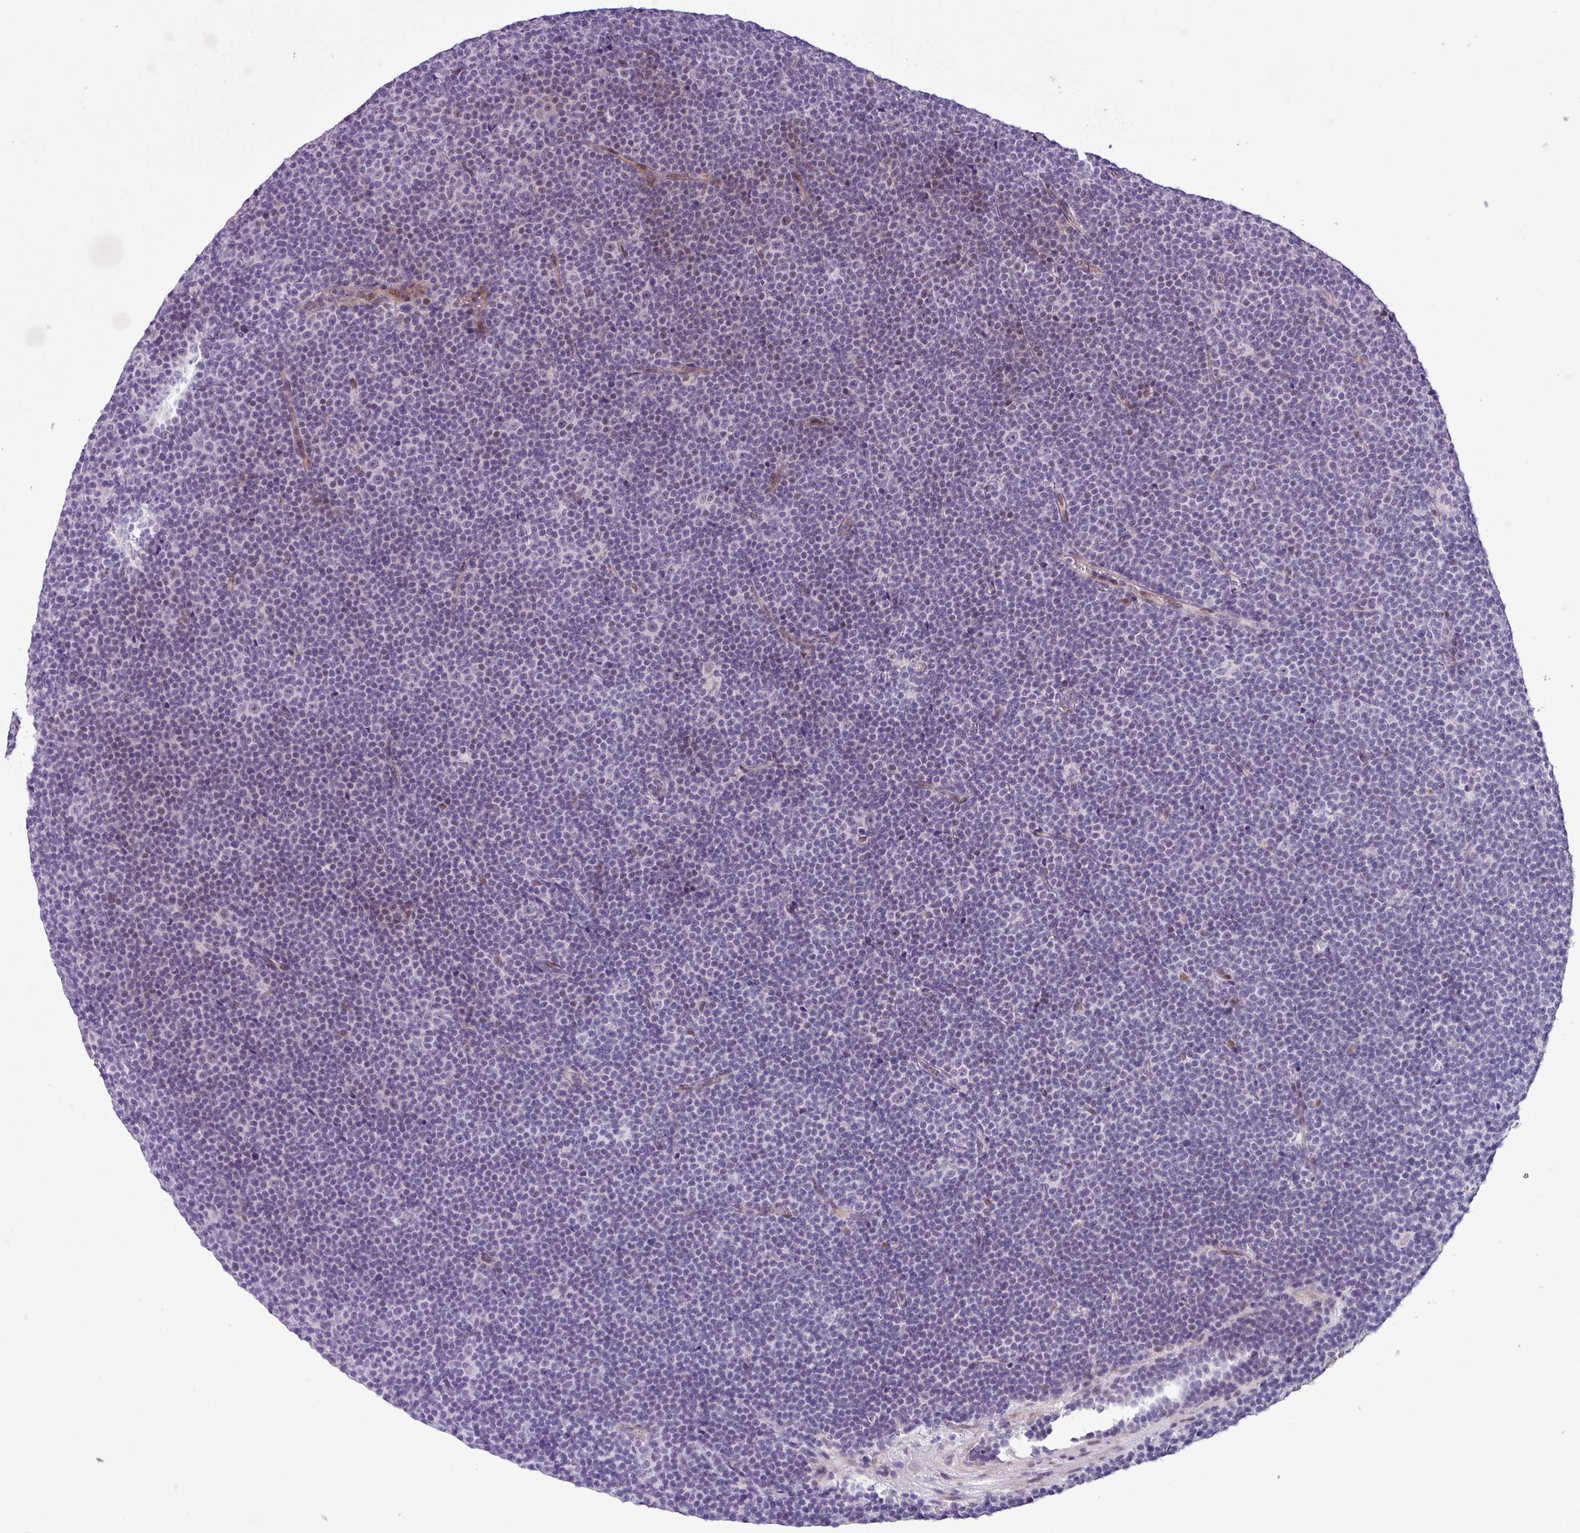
{"staining": {"intensity": "weak", "quantity": "<25%", "location": "nuclear"}, "tissue": "lymphoma", "cell_type": "Tumor cells", "image_type": "cancer", "snomed": [{"axis": "morphology", "description": "Malignant lymphoma, non-Hodgkin's type, Low grade"}, {"axis": "topography", "description": "Lymph node"}], "caption": "Tumor cells are negative for brown protein staining in low-grade malignant lymphoma, non-Hodgkin's type. Brightfield microscopy of immunohistochemistry stained with DAB (3,3'-diaminobenzidine) (brown) and hematoxylin (blue), captured at high magnification.", "gene": "YLPM1", "patient": {"sex": "female", "age": 67}}